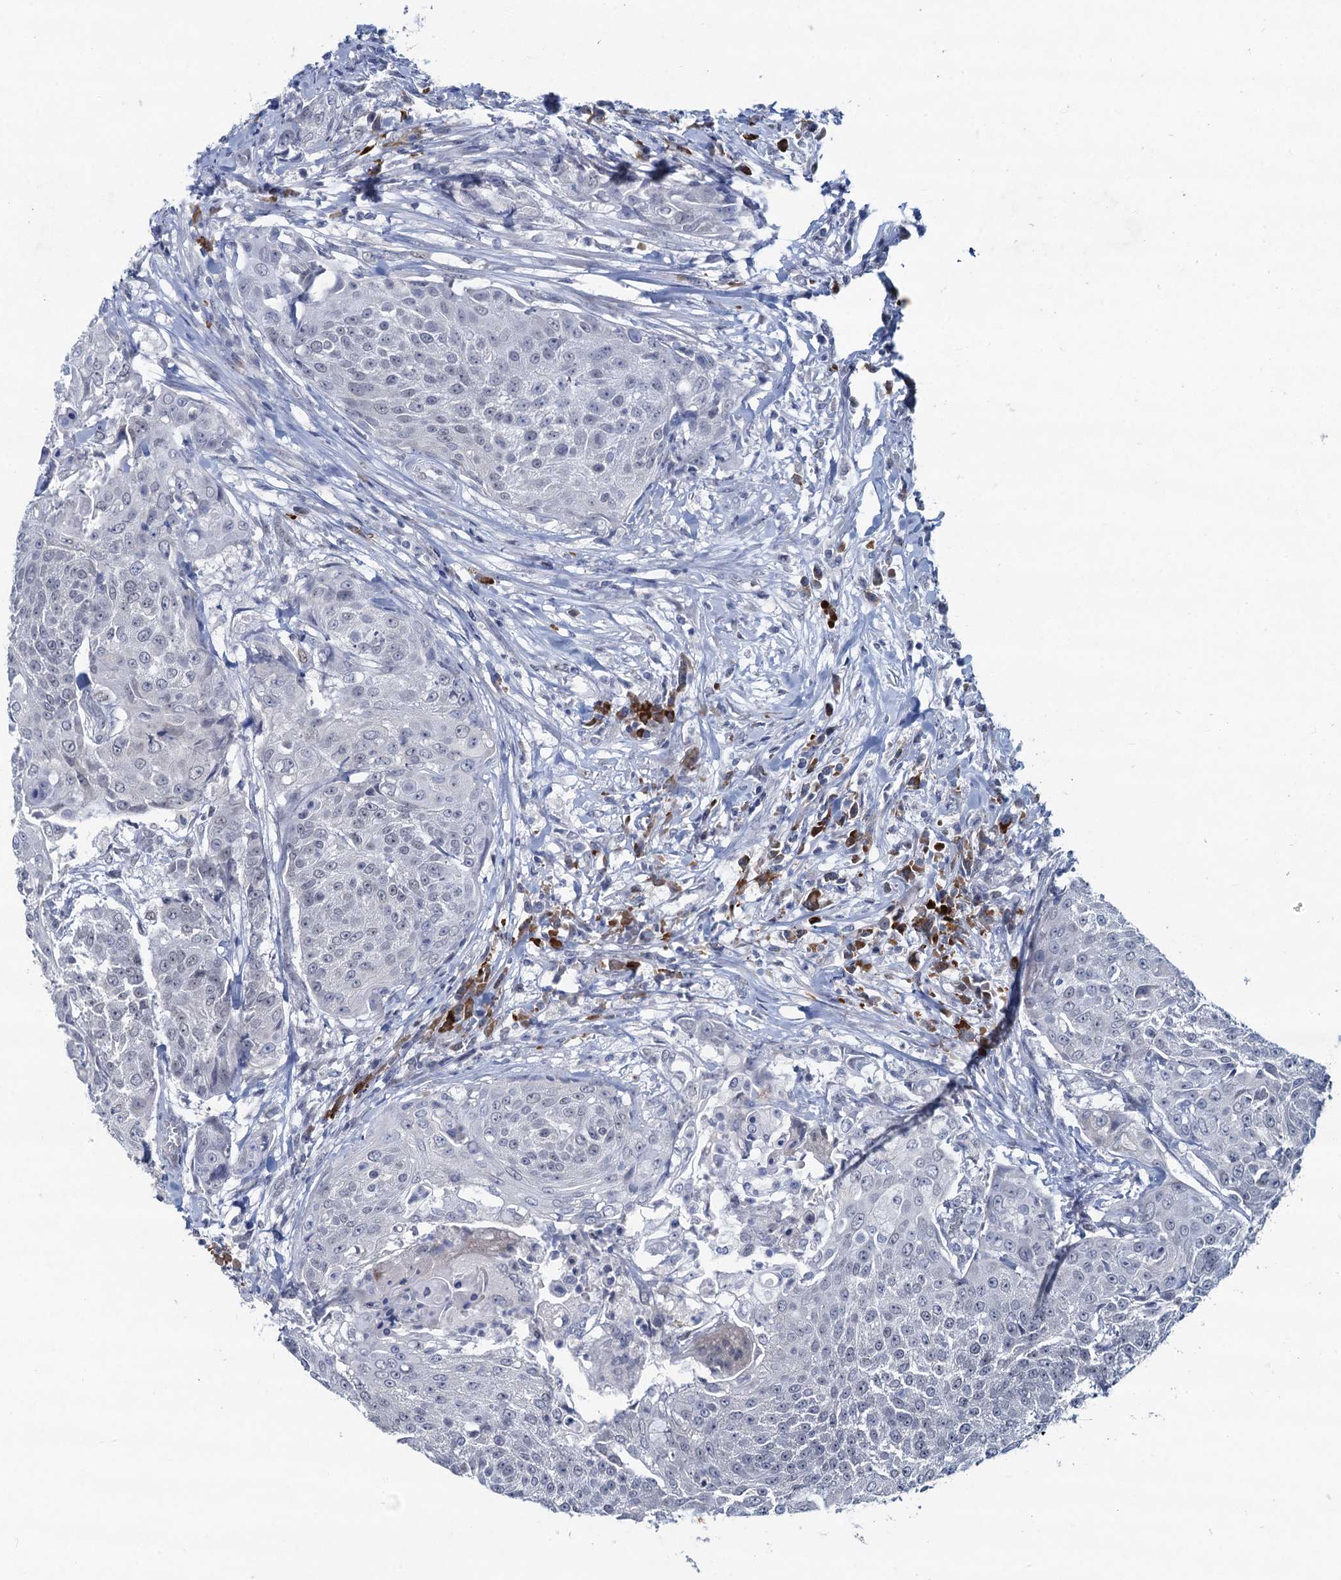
{"staining": {"intensity": "negative", "quantity": "none", "location": "none"}, "tissue": "urothelial cancer", "cell_type": "Tumor cells", "image_type": "cancer", "snomed": [{"axis": "morphology", "description": "Urothelial carcinoma, High grade"}, {"axis": "topography", "description": "Urinary bladder"}], "caption": "Tumor cells are negative for brown protein staining in urothelial cancer.", "gene": "HAPSTR1", "patient": {"sex": "female", "age": 63}}